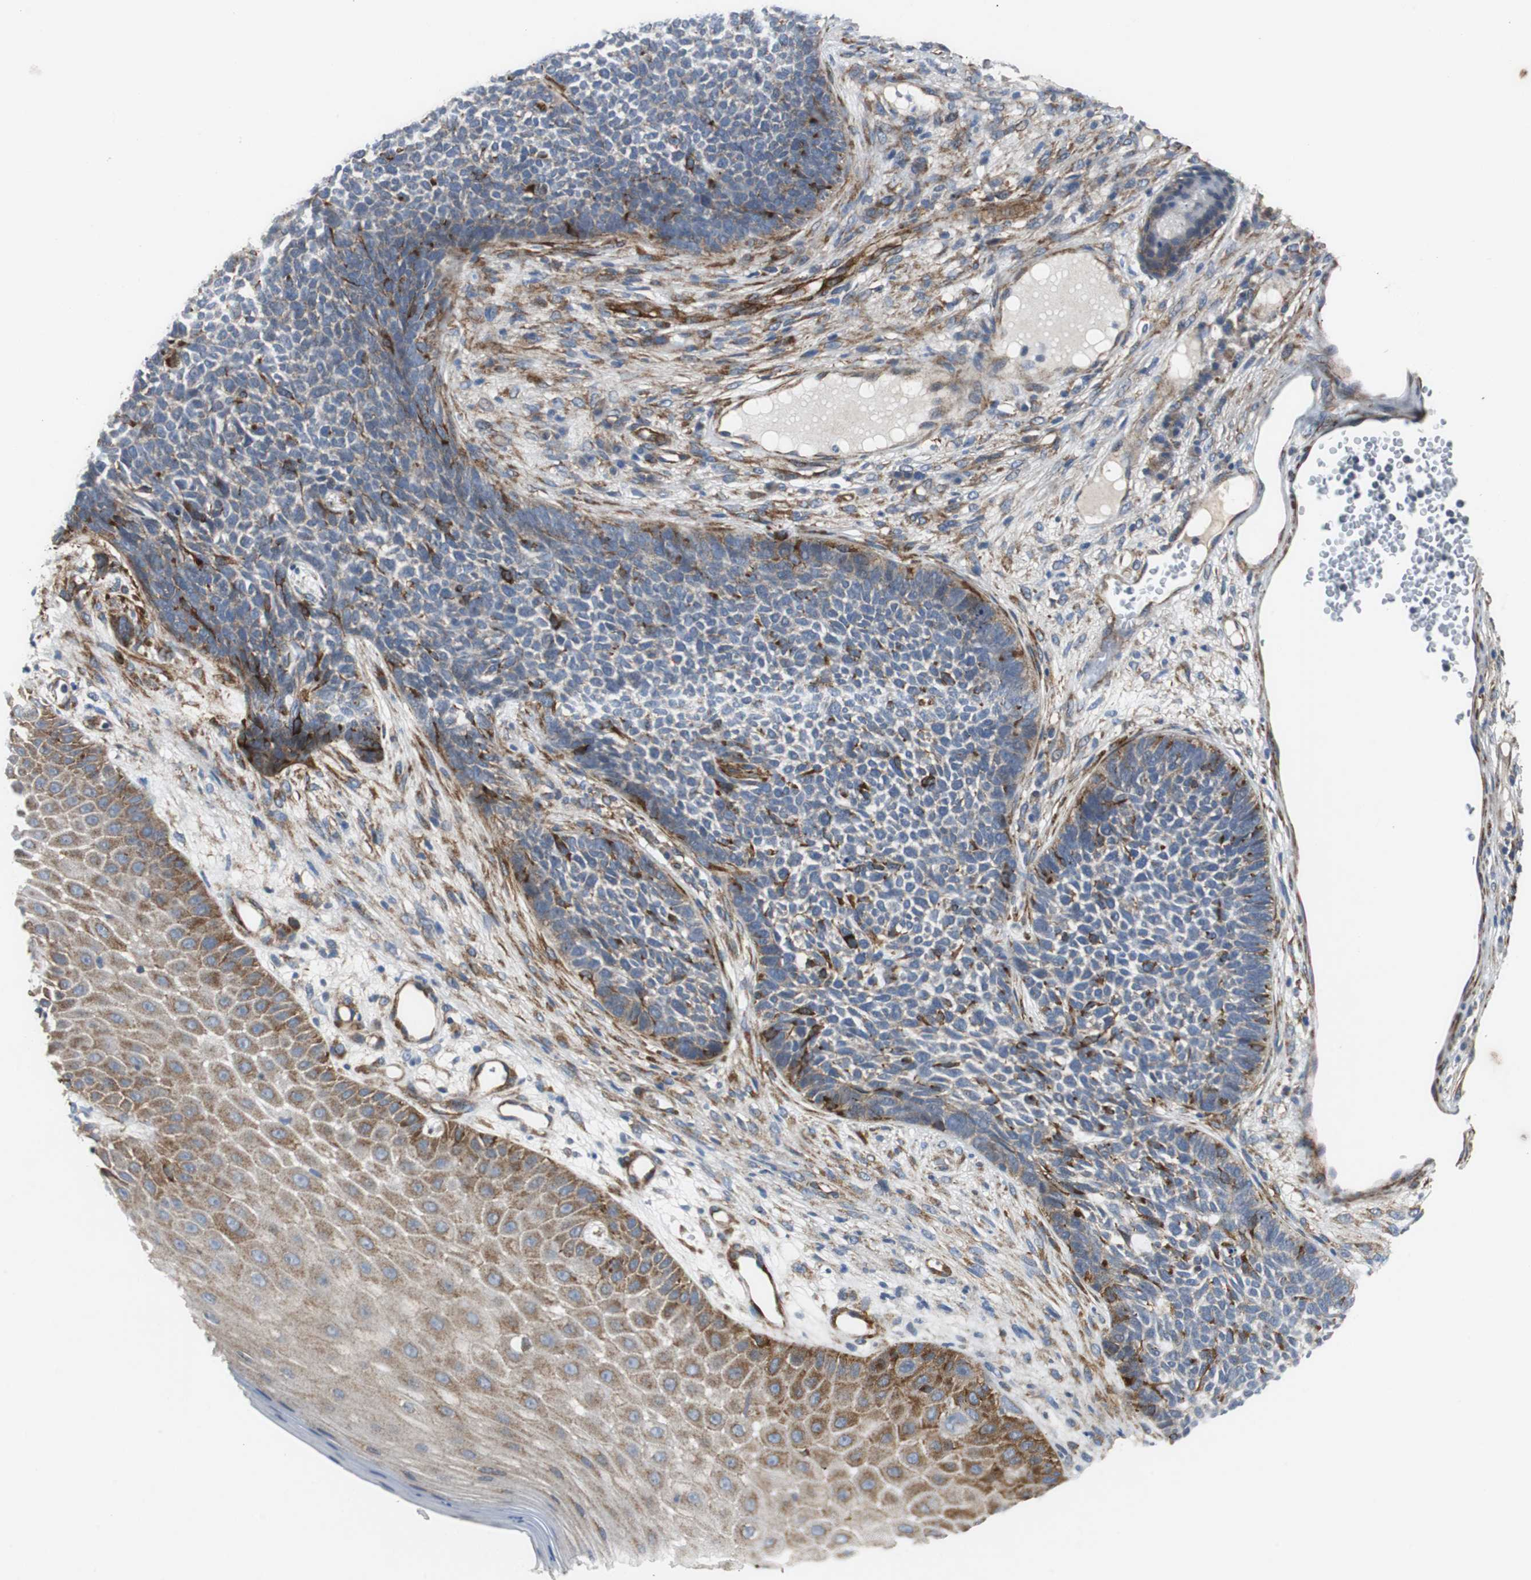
{"staining": {"intensity": "strong", "quantity": "<25%", "location": "cytoplasmic/membranous"}, "tissue": "skin cancer", "cell_type": "Tumor cells", "image_type": "cancer", "snomed": [{"axis": "morphology", "description": "Basal cell carcinoma"}, {"axis": "topography", "description": "Skin"}], "caption": "Protein staining of basal cell carcinoma (skin) tissue displays strong cytoplasmic/membranous staining in approximately <25% of tumor cells.", "gene": "ISCU", "patient": {"sex": "female", "age": 84}}